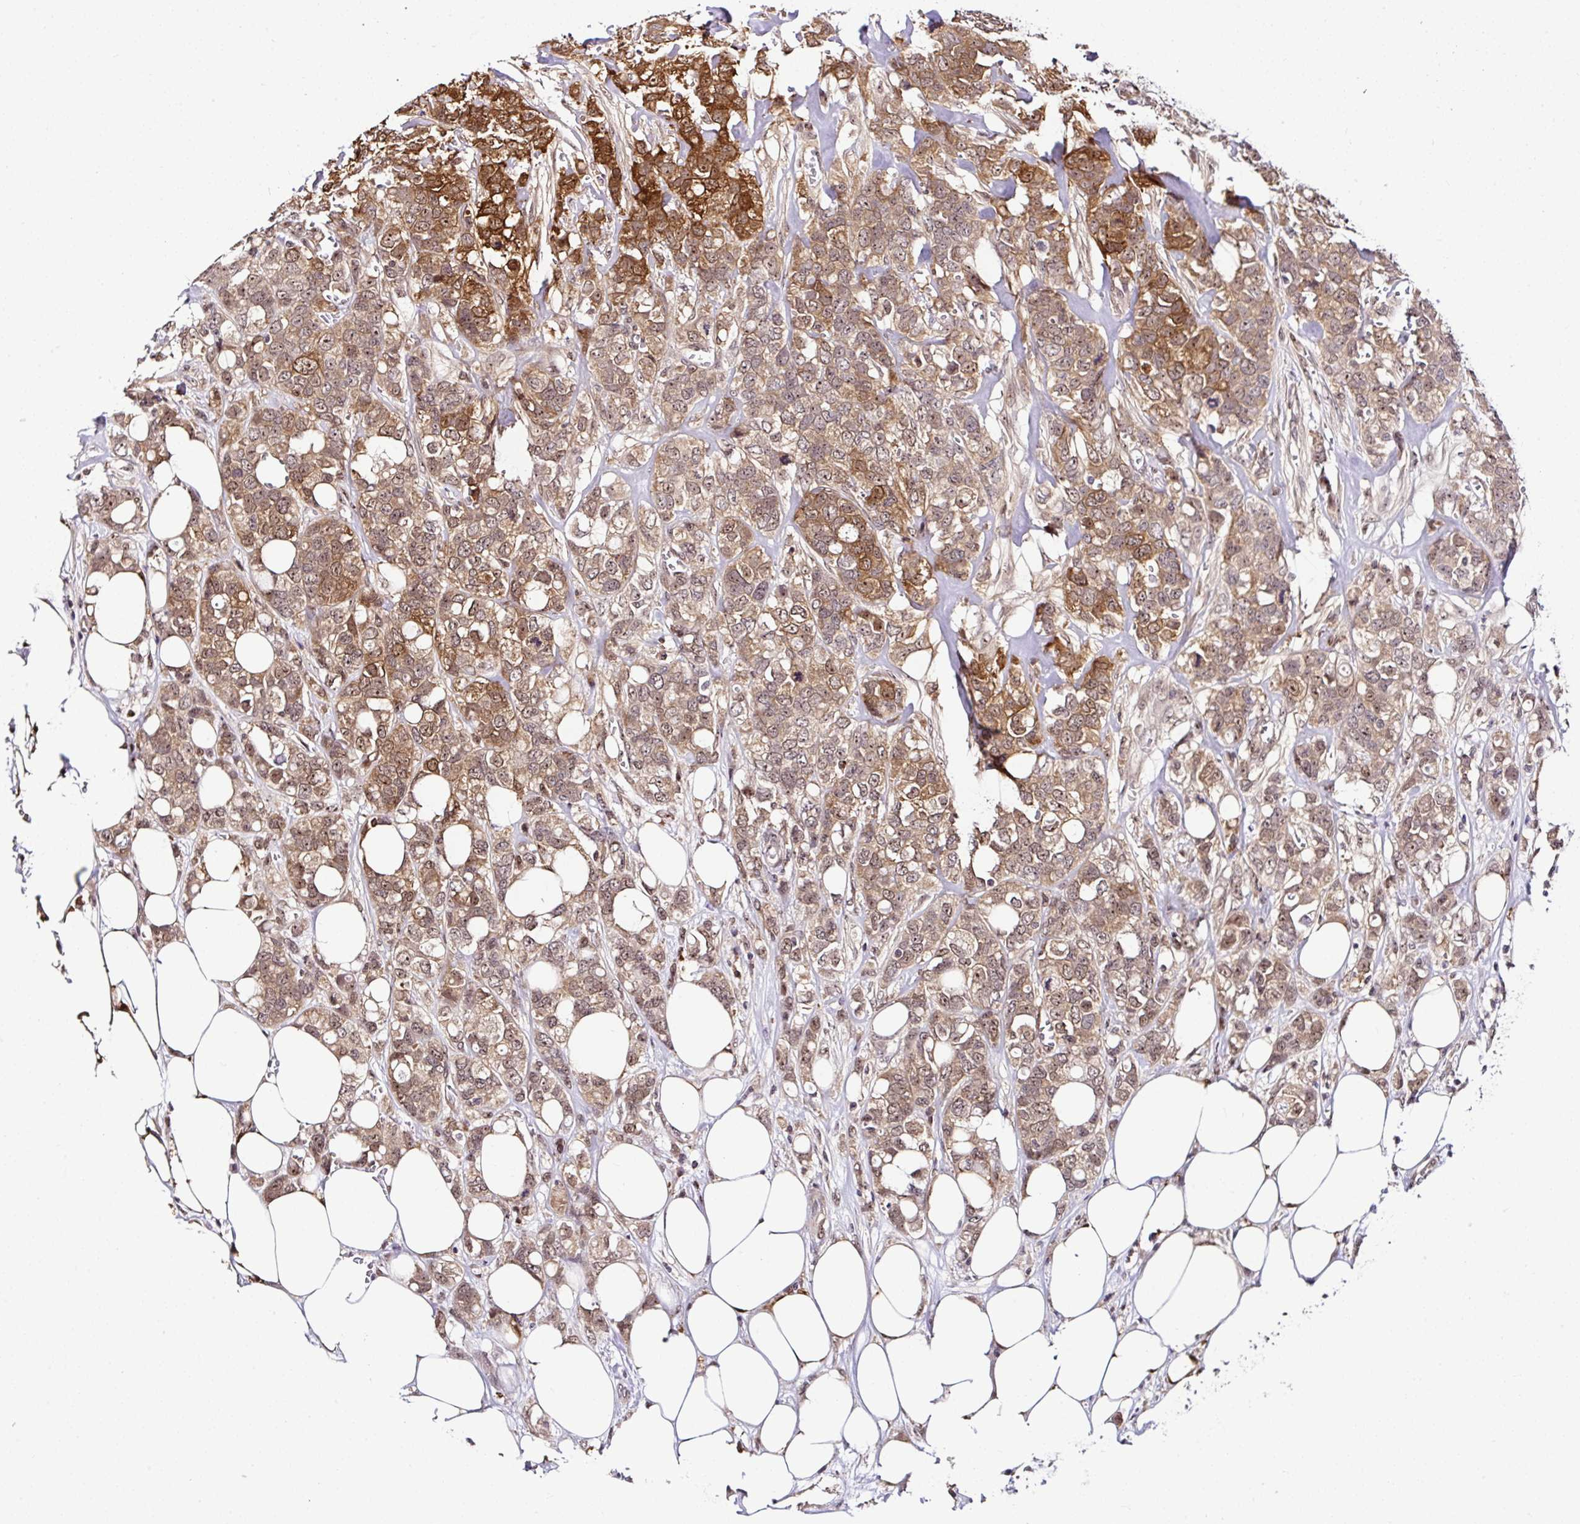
{"staining": {"intensity": "moderate", "quantity": ">75%", "location": "cytoplasmic/membranous,nuclear"}, "tissue": "breast cancer", "cell_type": "Tumor cells", "image_type": "cancer", "snomed": [{"axis": "morphology", "description": "Lobular carcinoma"}, {"axis": "topography", "description": "Breast"}], "caption": "Lobular carcinoma (breast) stained for a protein (brown) displays moderate cytoplasmic/membranous and nuclear positive staining in approximately >75% of tumor cells.", "gene": "PIN4", "patient": {"sex": "female", "age": 91}}